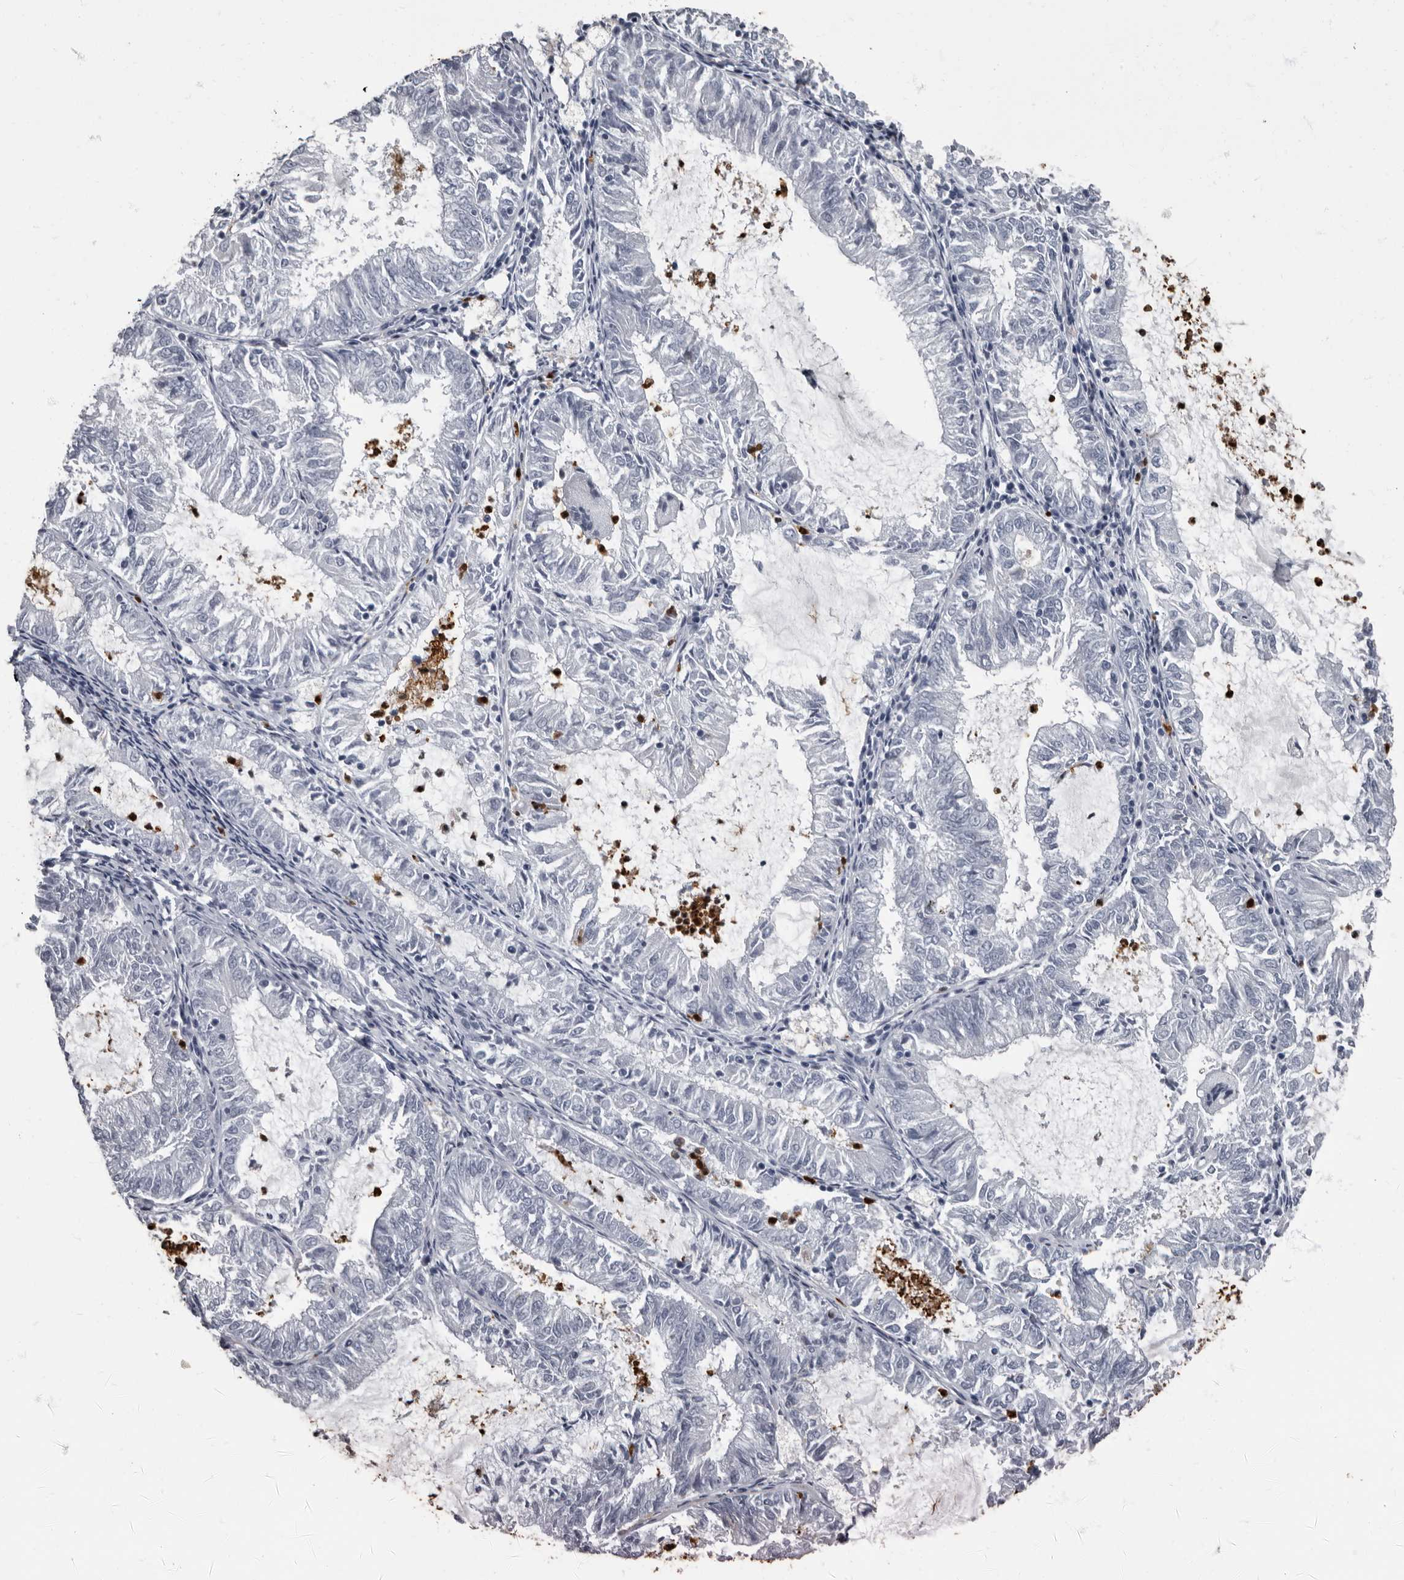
{"staining": {"intensity": "negative", "quantity": "none", "location": "none"}, "tissue": "endometrial cancer", "cell_type": "Tumor cells", "image_type": "cancer", "snomed": [{"axis": "morphology", "description": "Adenocarcinoma, NOS"}, {"axis": "topography", "description": "Endometrium"}], "caption": "Adenocarcinoma (endometrial) was stained to show a protein in brown. There is no significant positivity in tumor cells.", "gene": "TPD52L1", "patient": {"sex": "female", "age": 57}}